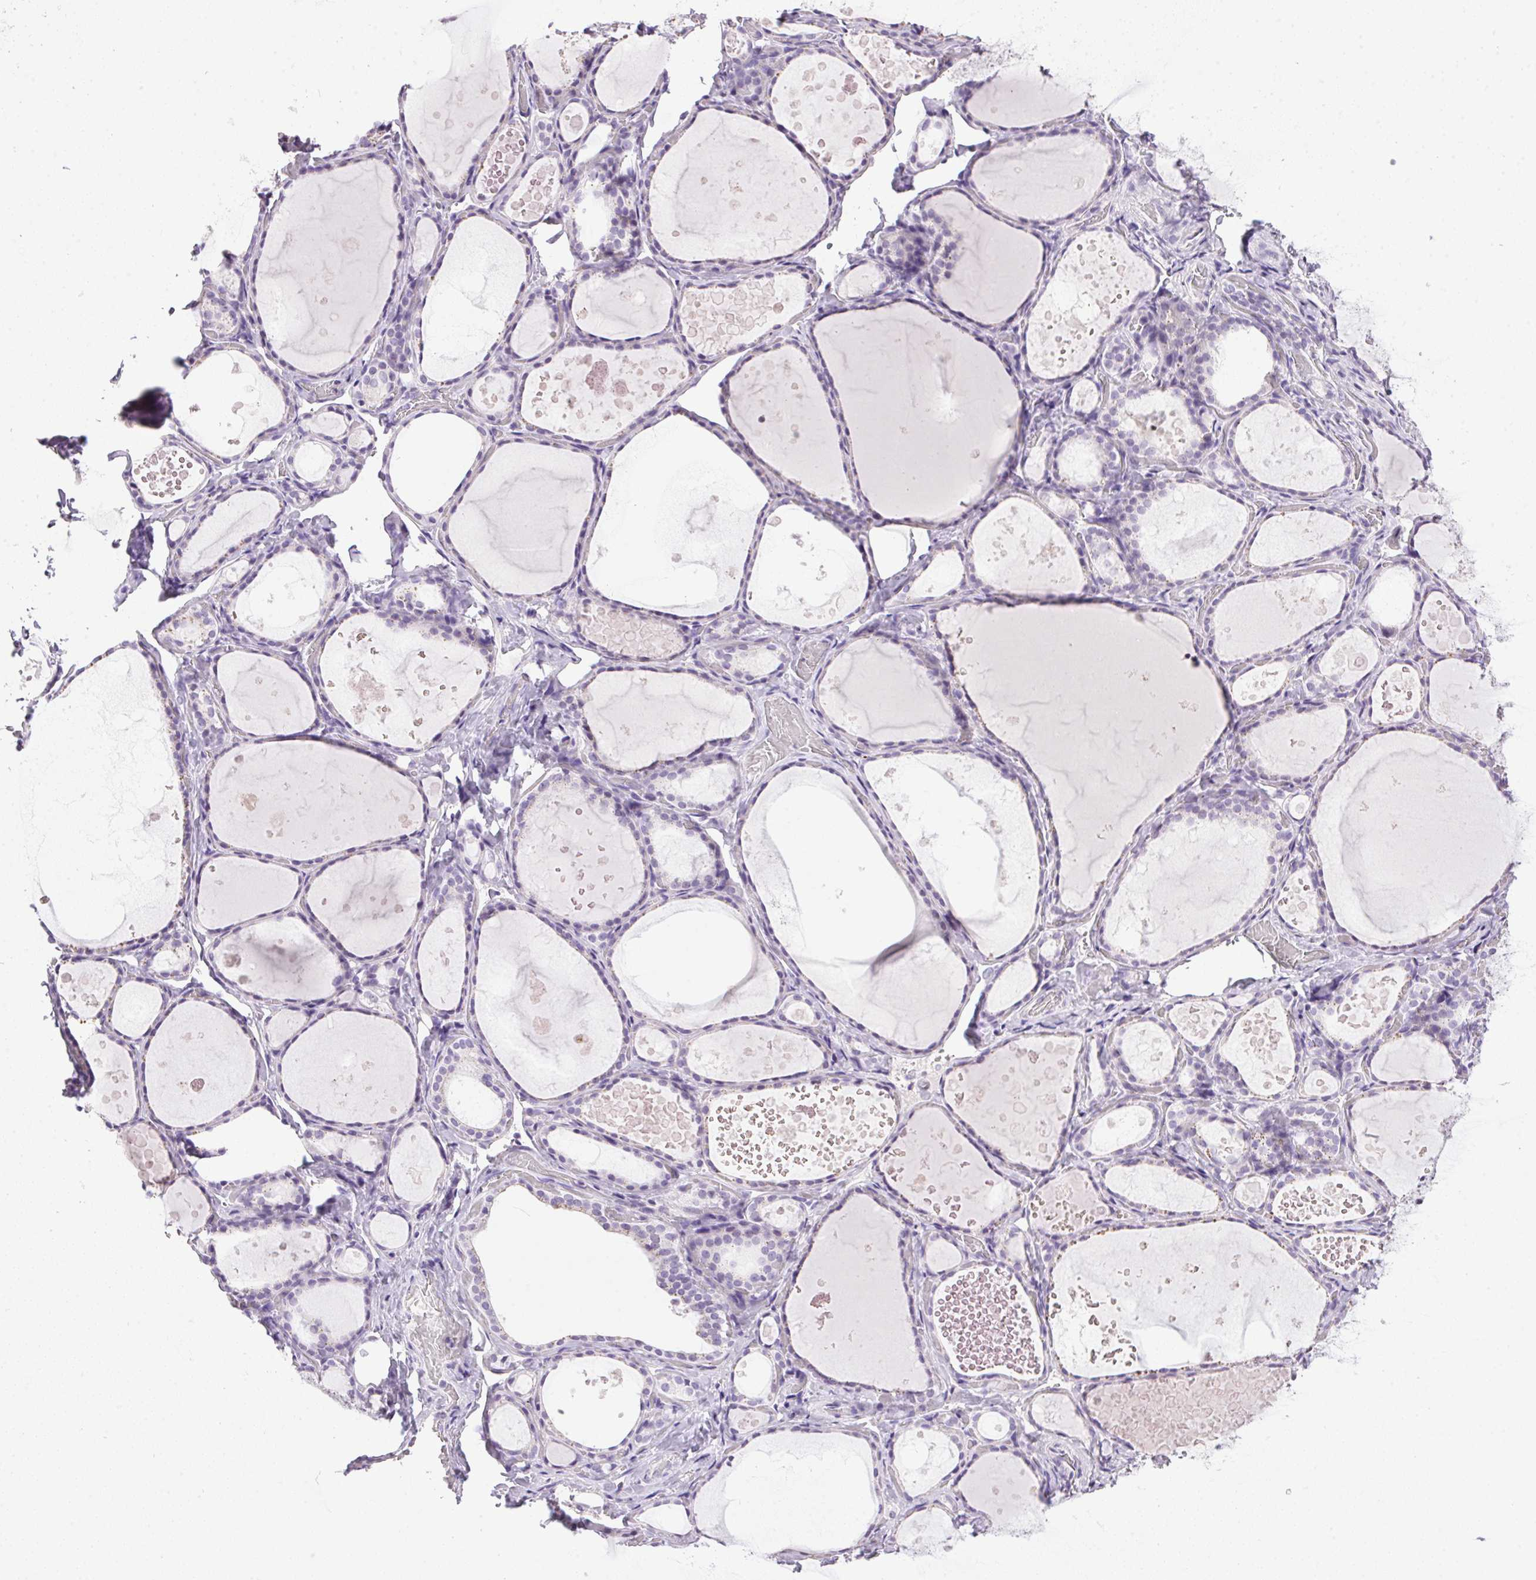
{"staining": {"intensity": "negative", "quantity": "none", "location": "none"}, "tissue": "thyroid gland", "cell_type": "Glandular cells", "image_type": "normal", "snomed": [{"axis": "morphology", "description": "Normal tissue, NOS"}, {"axis": "topography", "description": "Thyroid gland"}], "caption": "The immunohistochemistry (IHC) image has no significant staining in glandular cells of thyroid gland. (DAB (3,3'-diaminobenzidine) immunohistochemistry (IHC) visualized using brightfield microscopy, high magnification).", "gene": "TMEM88B", "patient": {"sex": "female", "age": 56}}